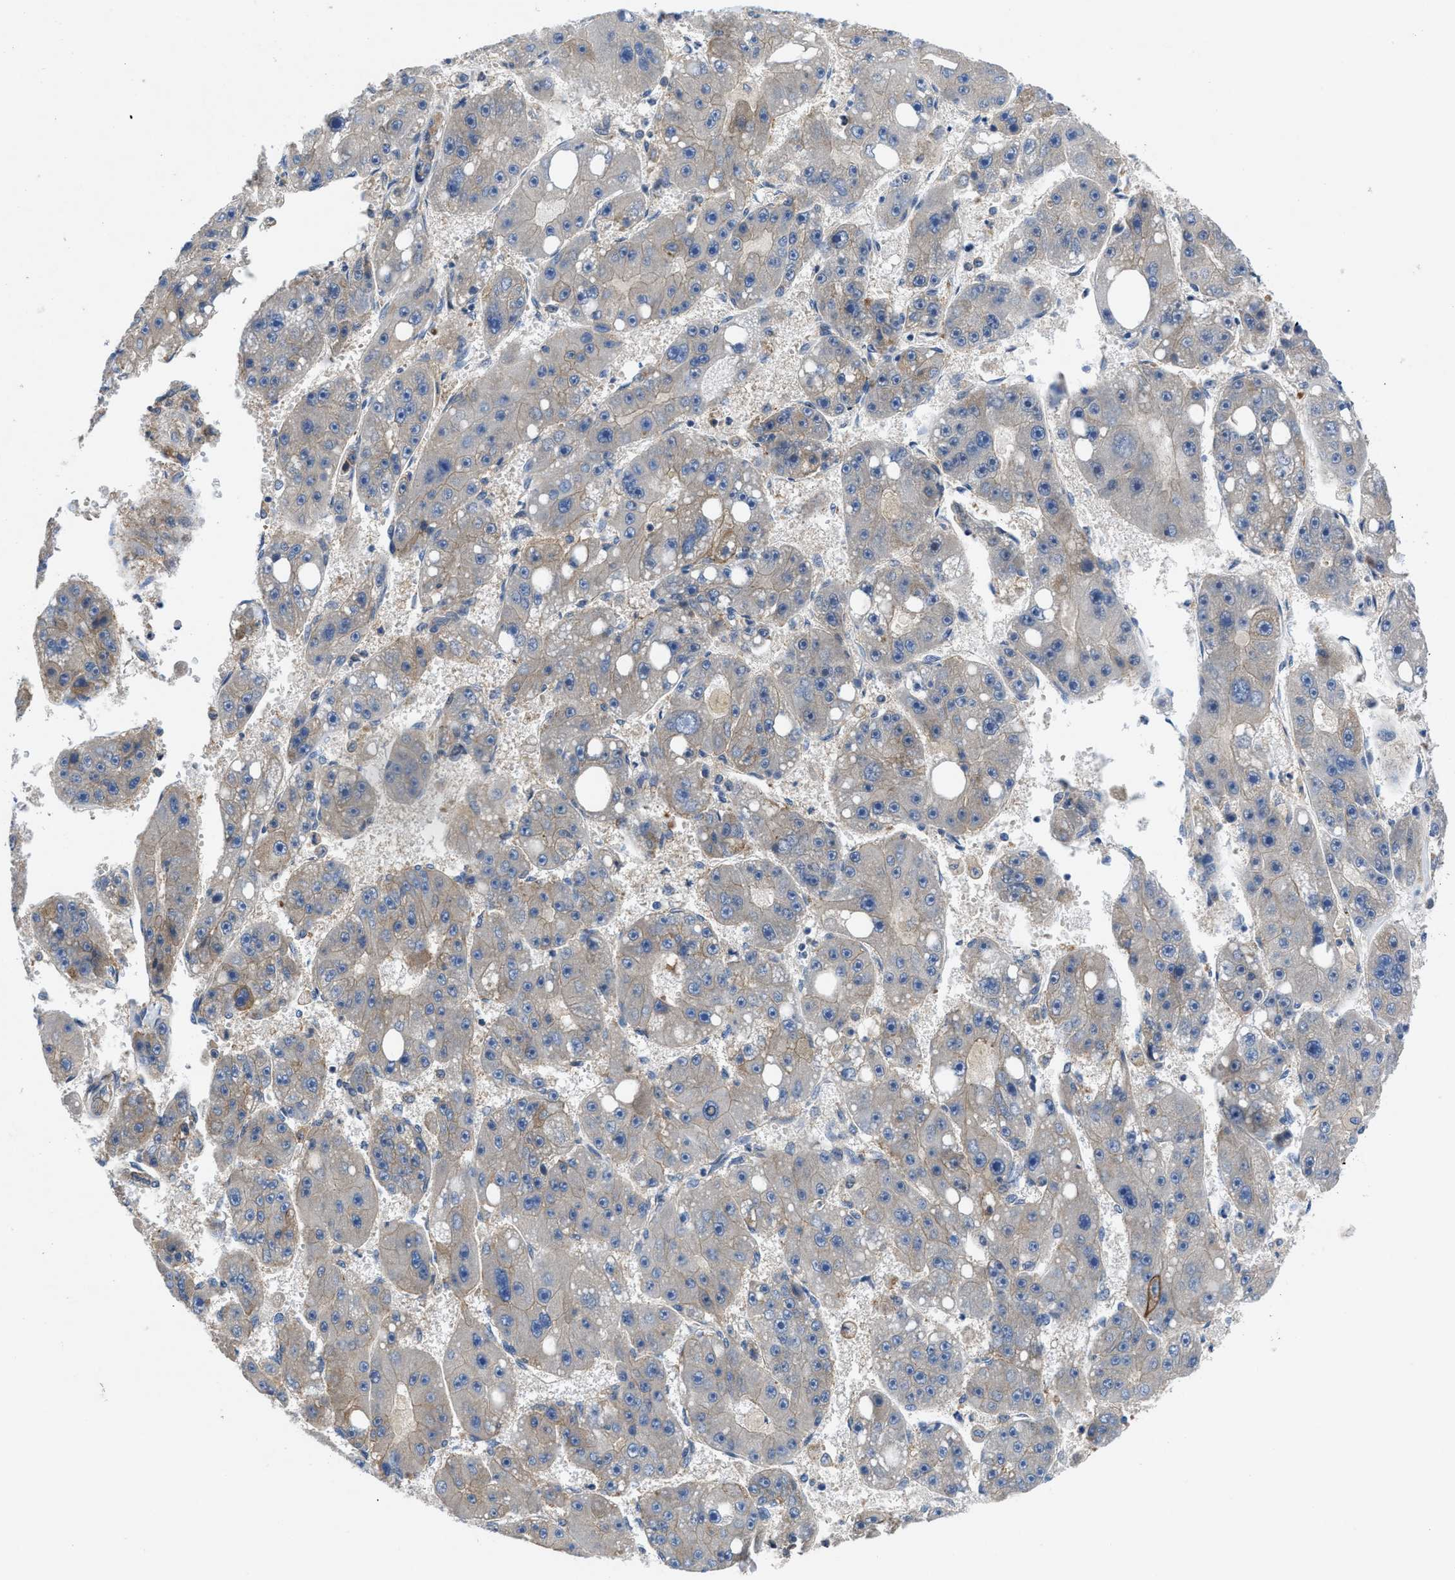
{"staining": {"intensity": "negative", "quantity": "none", "location": "none"}, "tissue": "liver cancer", "cell_type": "Tumor cells", "image_type": "cancer", "snomed": [{"axis": "morphology", "description": "Carcinoma, Hepatocellular, NOS"}, {"axis": "topography", "description": "Liver"}], "caption": "A high-resolution micrograph shows immunohistochemistry staining of liver hepatocellular carcinoma, which shows no significant positivity in tumor cells.", "gene": "PANX1", "patient": {"sex": "female", "age": 61}}